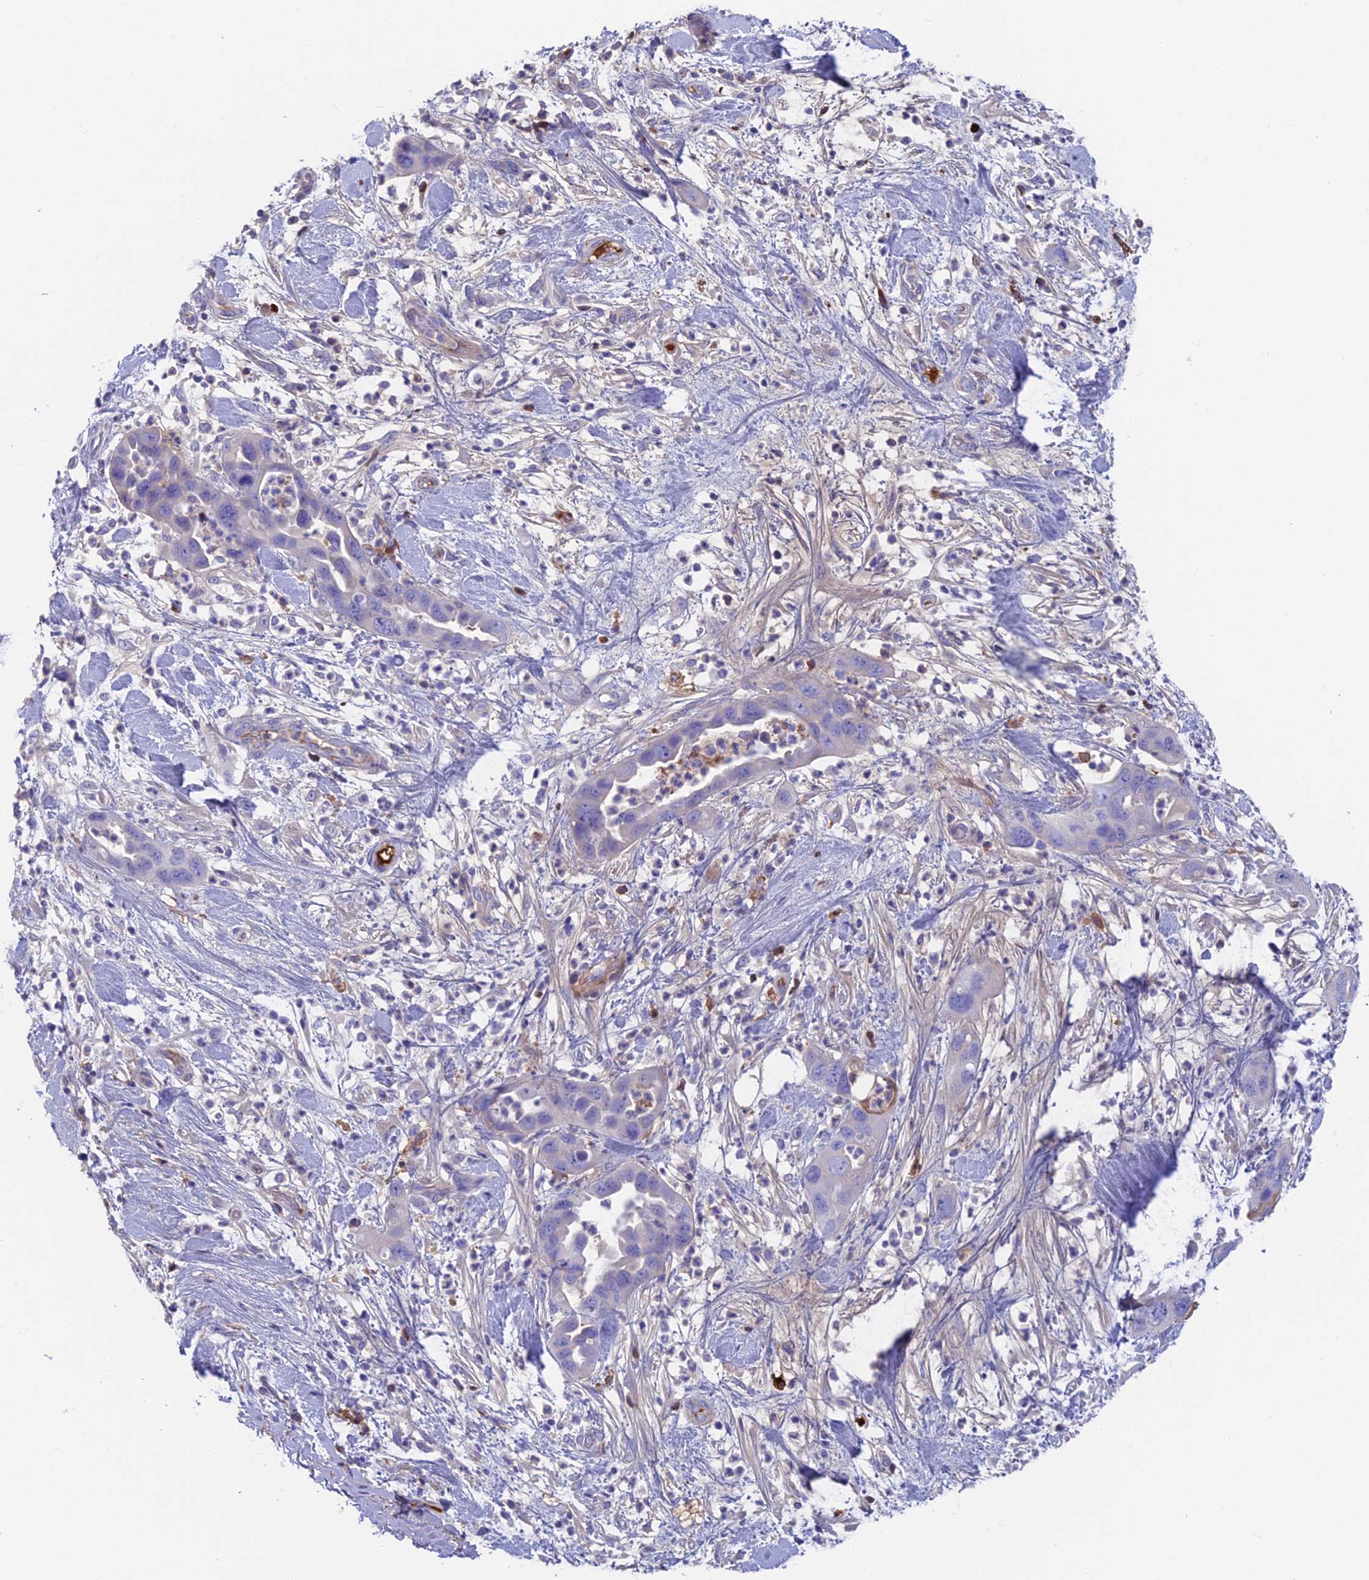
{"staining": {"intensity": "negative", "quantity": "none", "location": "none"}, "tissue": "pancreatic cancer", "cell_type": "Tumor cells", "image_type": "cancer", "snomed": [{"axis": "morphology", "description": "Adenocarcinoma, NOS"}, {"axis": "topography", "description": "Pancreas"}], "caption": "Tumor cells are negative for brown protein staining in pancreatic cancer (adenocarcinoma). (DAB (3,3'-diaminobenzidine) IHC, high magnification).", "gene": "SNAP91", "patient": {"sex": "female", "age": 71}}